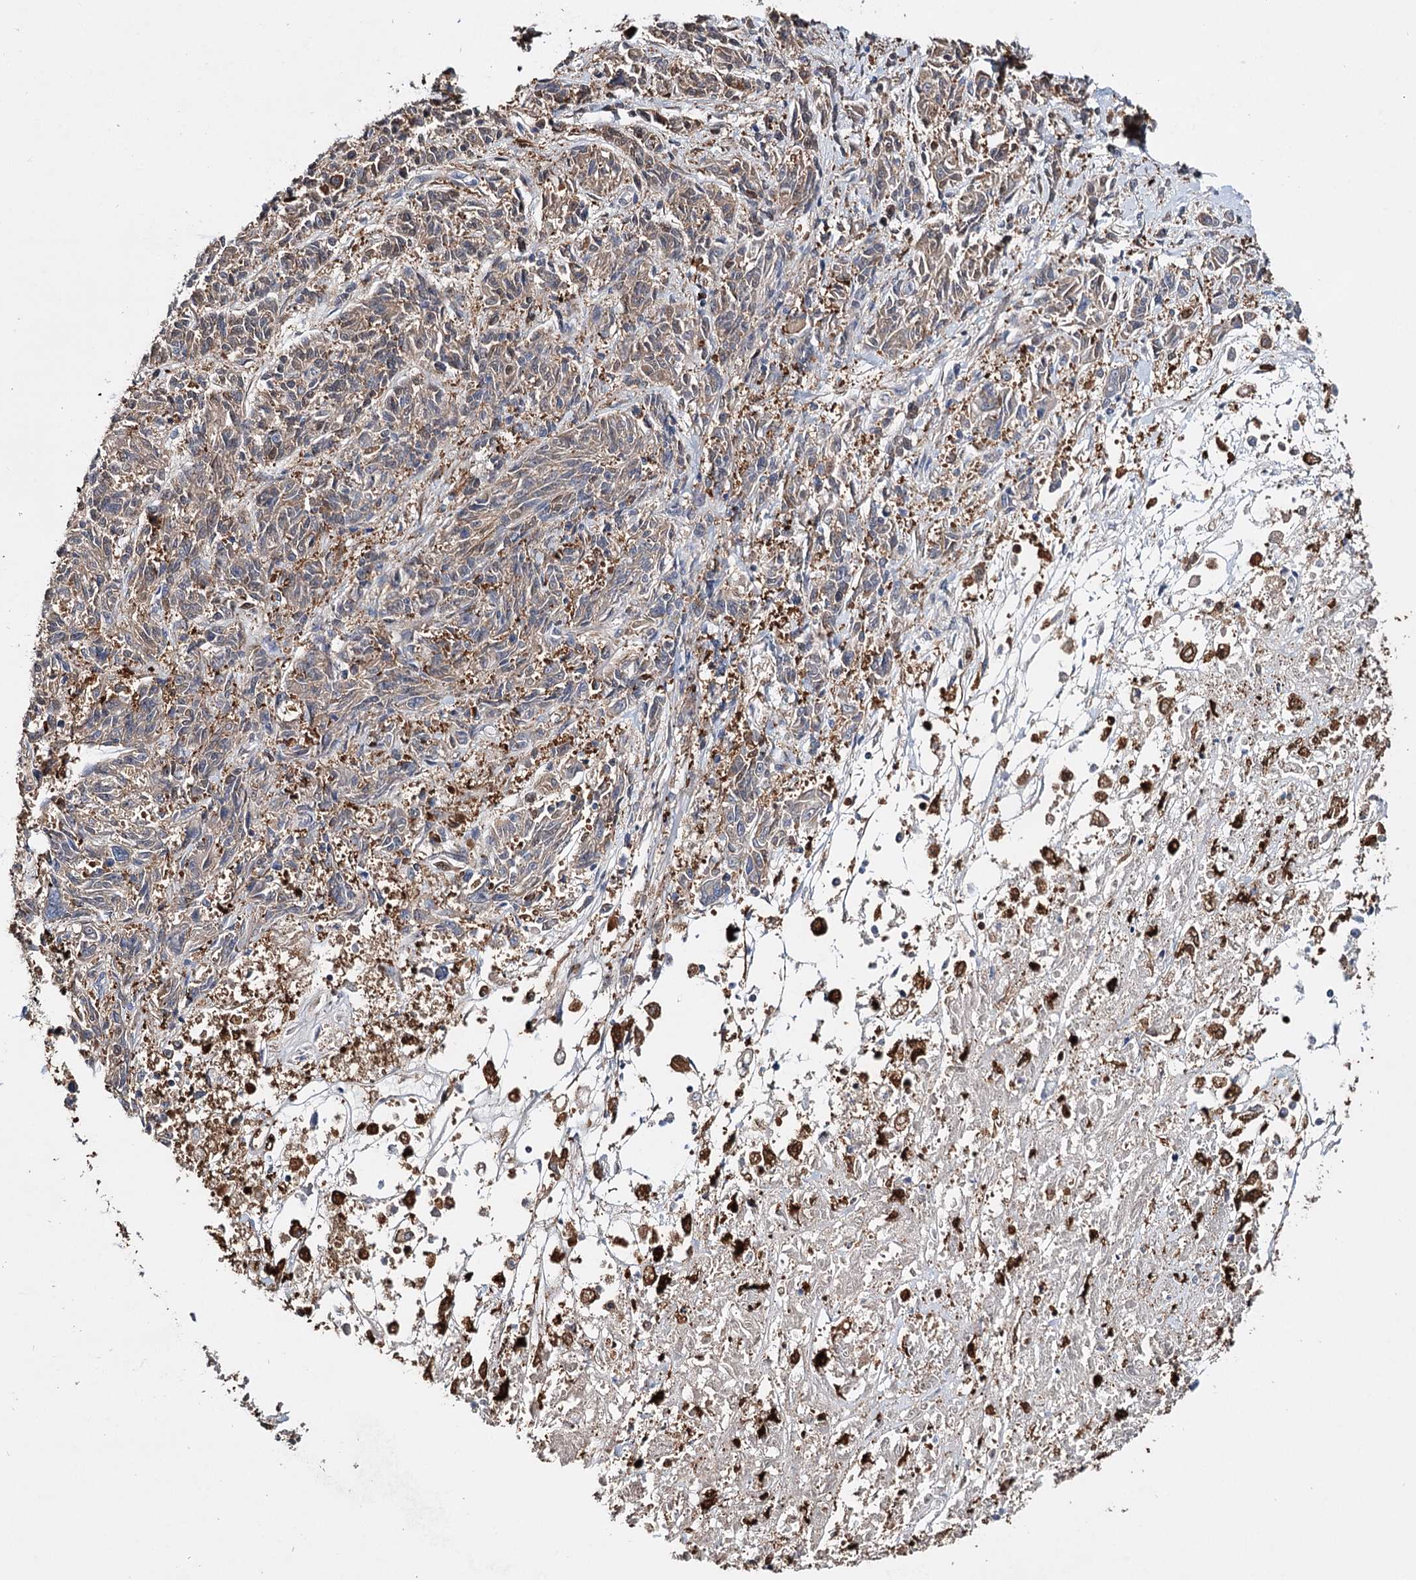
{"staining": {"intensity": "moderate", "quantity": ">75%", "location": "cytoplasmic/membranous"}, "tissue": "melanoma", "cell_type": "Tumor cells", "image_type": "cancer", "snomed": [{"axis": "morphology", "description": "Malignant melanoma, NOS"}, {"axis": "topography", "description": "Skin"}], "caption": "A photomicrograph of human melanoma stained for a protein shows moderate cytoplasmic/membranous brown staining in tumor cells.", "gene": "CFAP46", "patient": {"sex": "male", "age": 53}}